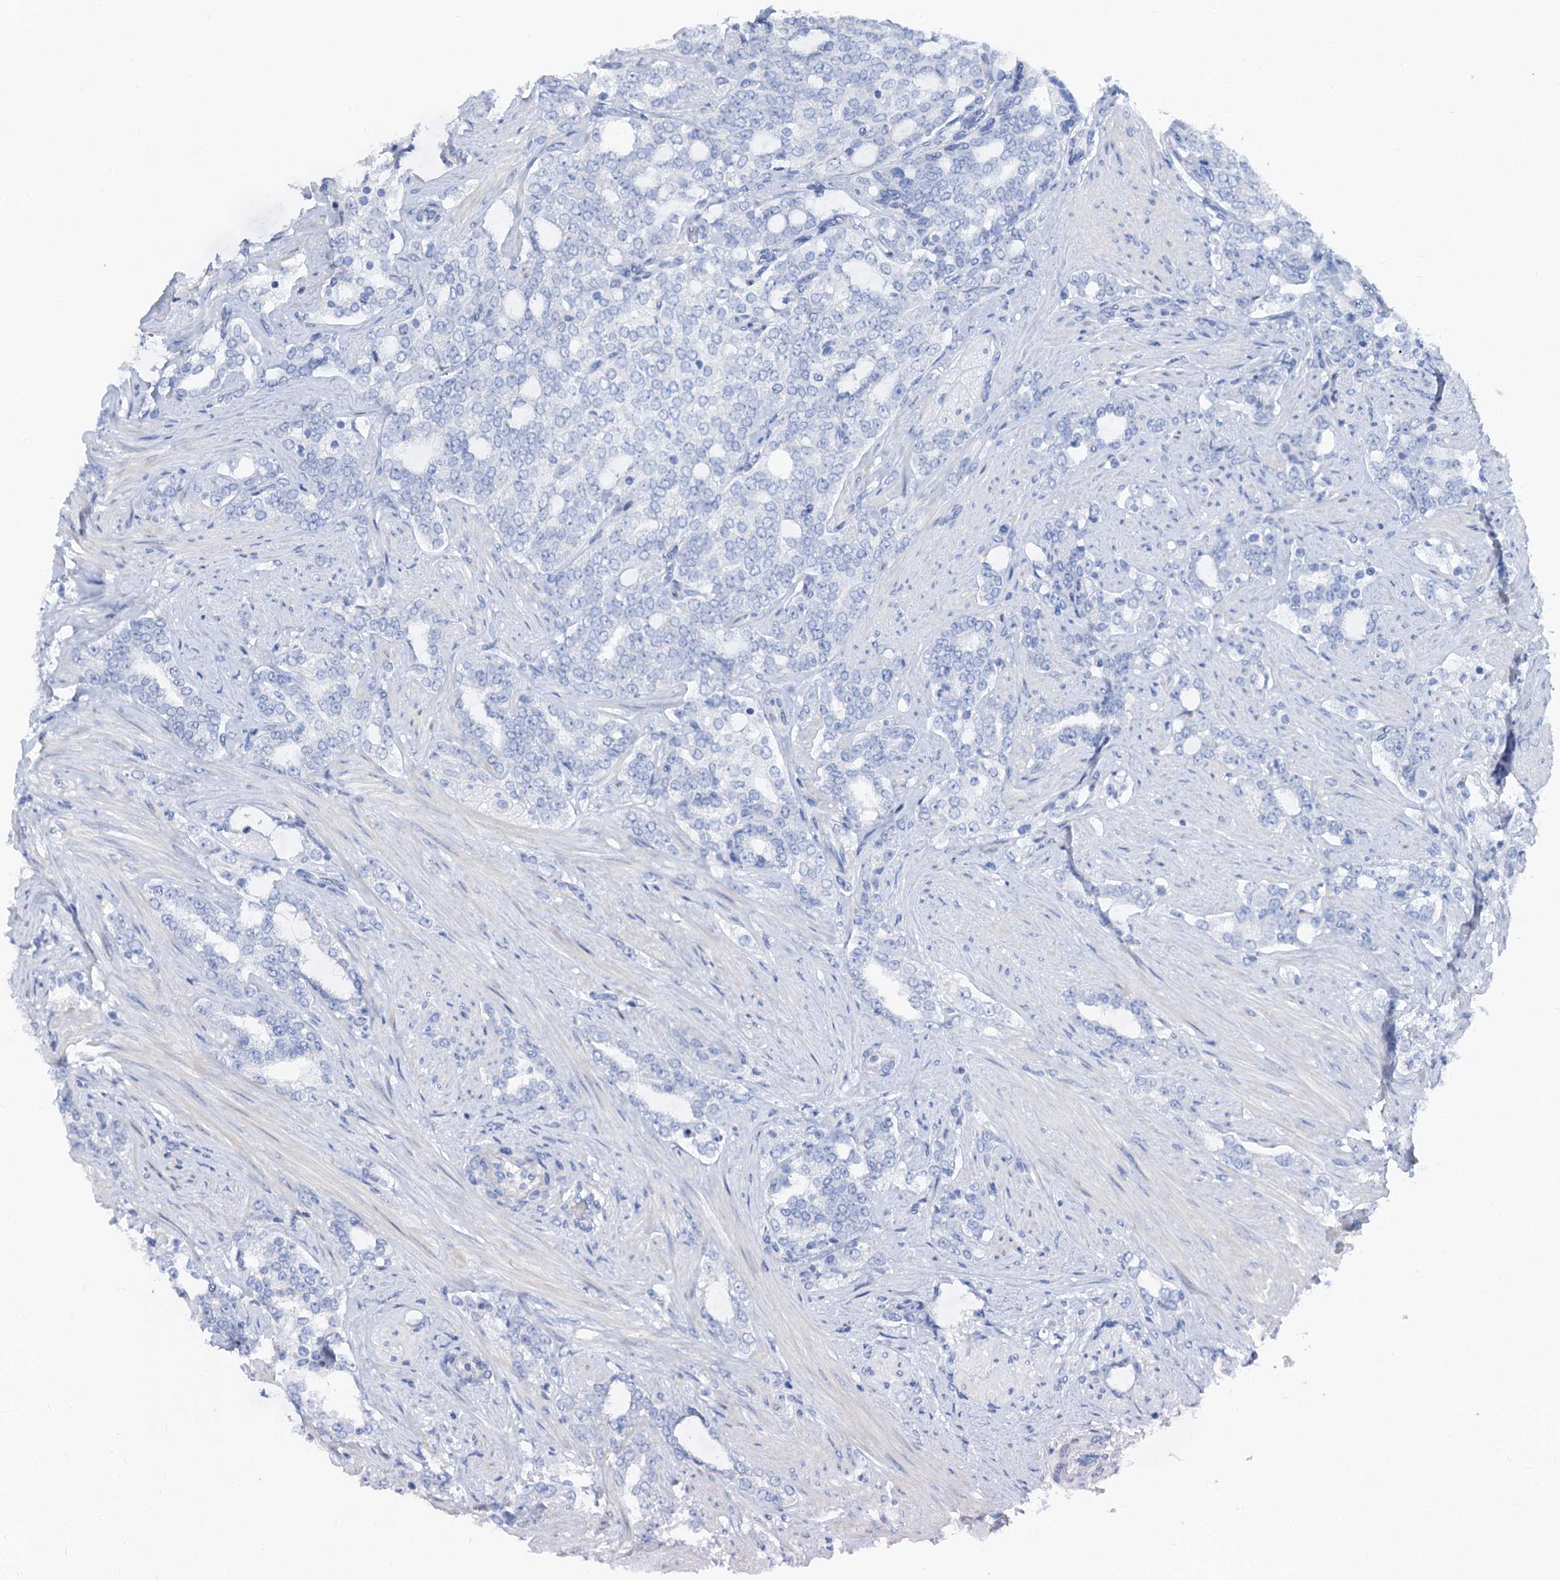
{"staining": {"intensity": "negative", "quantity": "none", "location": "none"}, "tissue": "prostate cancer", "cell_type": "Tumor cells", "image_type": "cancer", "snomed": [{"axis": "morphology", "description": "Adenocarcinoma, High grade"}, {"axis": "topography", "description": "Prostate"}], "caption": "High power microscopy micrograph of an immunohistochemistry (IHC) micrograph of adenocarcinoma (high-grade) (prostate), revealing no significant staining in tumor cells. (DAB (3,3'-diaminobenzidine) immunohistochemistry (IHC) visualized using brightfield microscopy, high magnification).", "gene": "RBP3", "patient": {"sex": "male", "age": 64}}